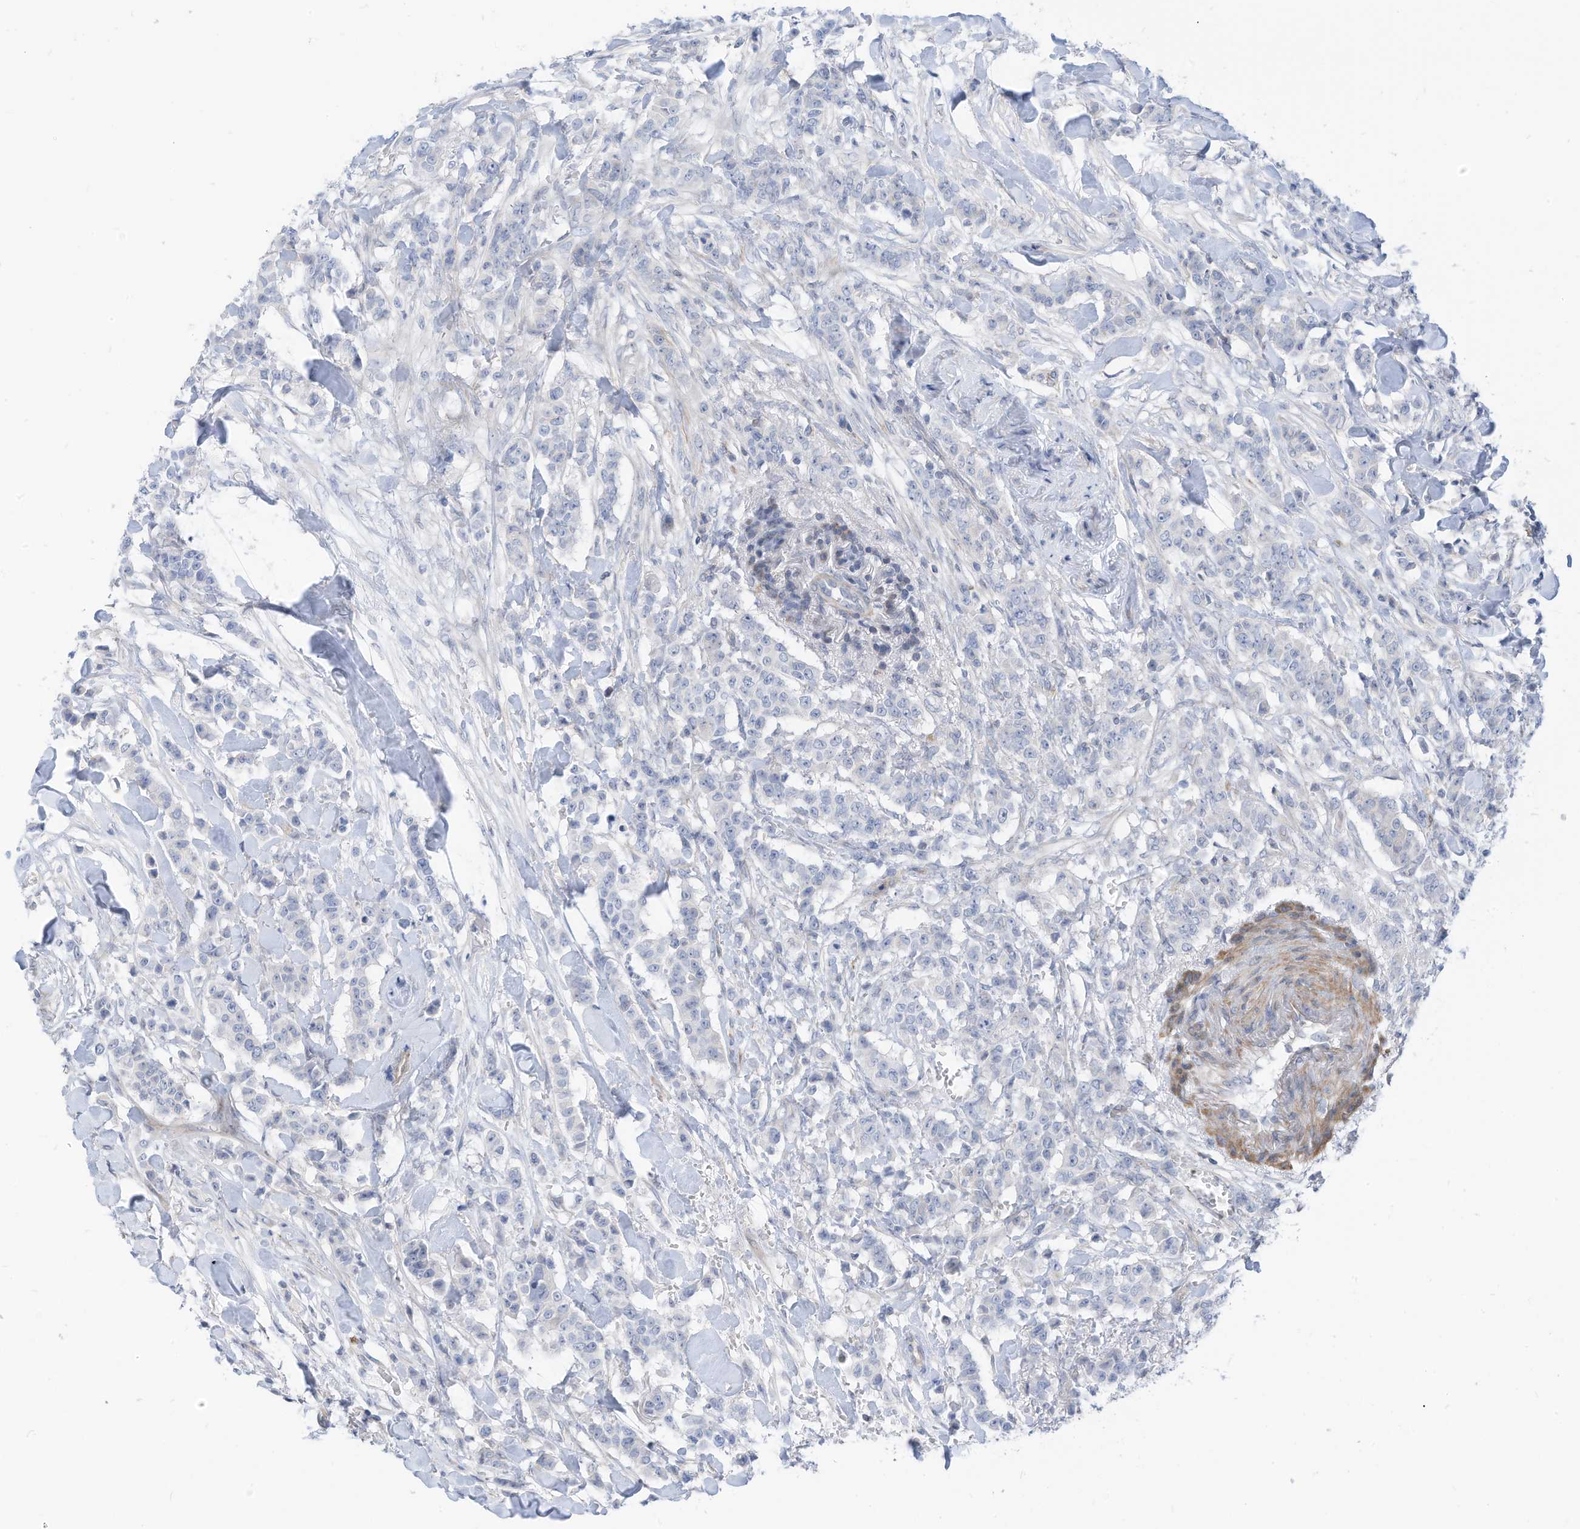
{"staining": {"intensity": "negative", "quantity": "none", "location": "none"}, "tissue": "breast cancer", "cell_type": "Tumor cells", "image_type": "cancer", "snomed": [{"axis": "morphology", "description": "Duct carcinoma"}, {"axis": "topography", "description": "Breast"}], "caption": "High power microscopy histopathology image of an immunohistochemistry photomicrograph of breast intraductal carcinoma, revealing no significant expression in tumor cells.", "gene": "GPATCH3", "patient": {"sex": "female", "age": 40}}